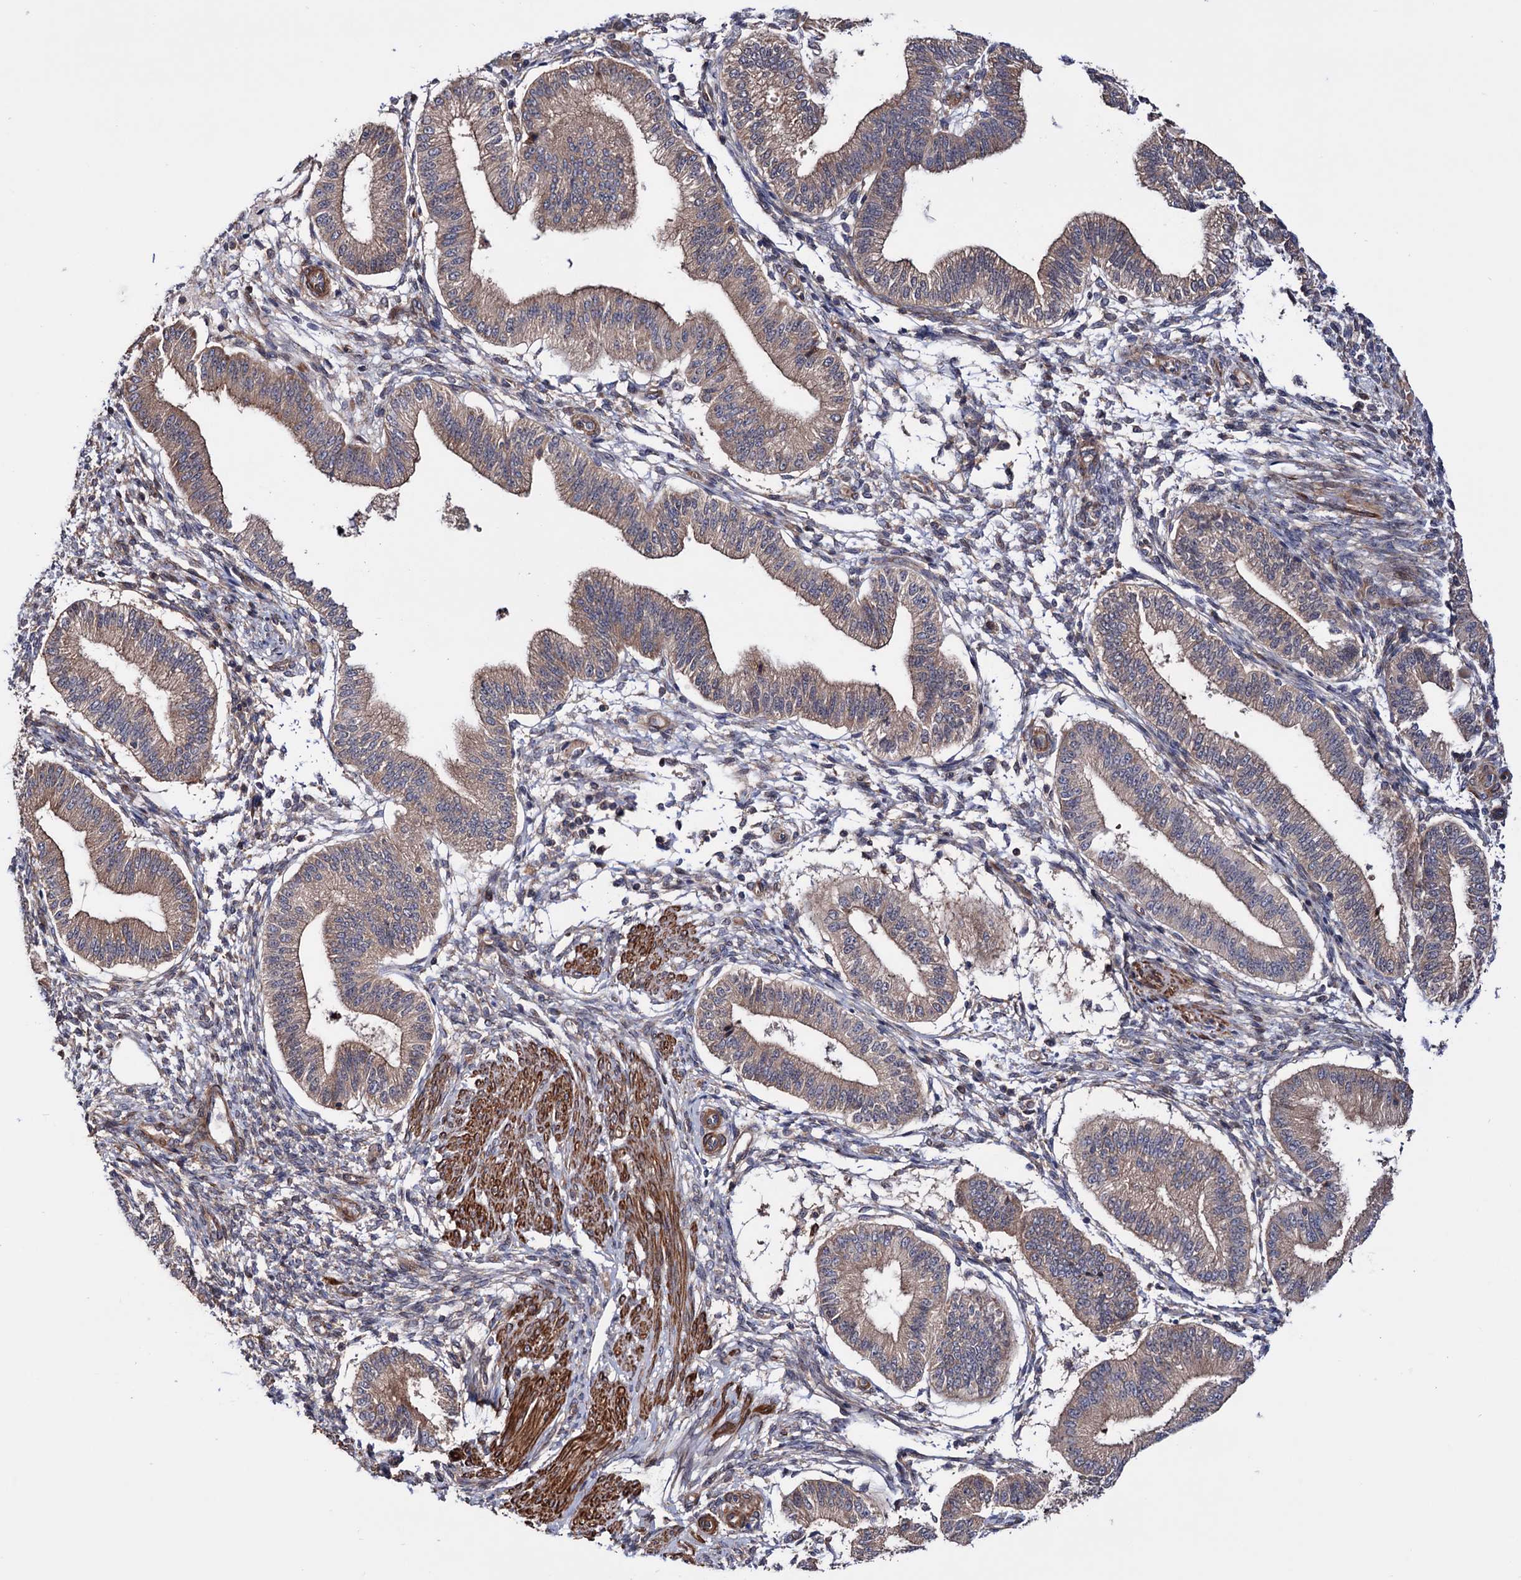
{"staining": {"intensity": "negative", "quantity": "none", "location": "none"}, "tissue": "endometrium", "cell_type": "Cells in endometrial stroma", "image_type": "normal", "snomed": [{"axis": "morphology", "description": "Normal tissue, NOS"}, {"axis": "topography", "description": "Endometrium"}], "caption": "Immunohistochemical staining of normal endometrium shows no significant expression in cells in endometrial stroma.", "gene": "FERMT2", "patient": {"sex": "female", "age": 39}}